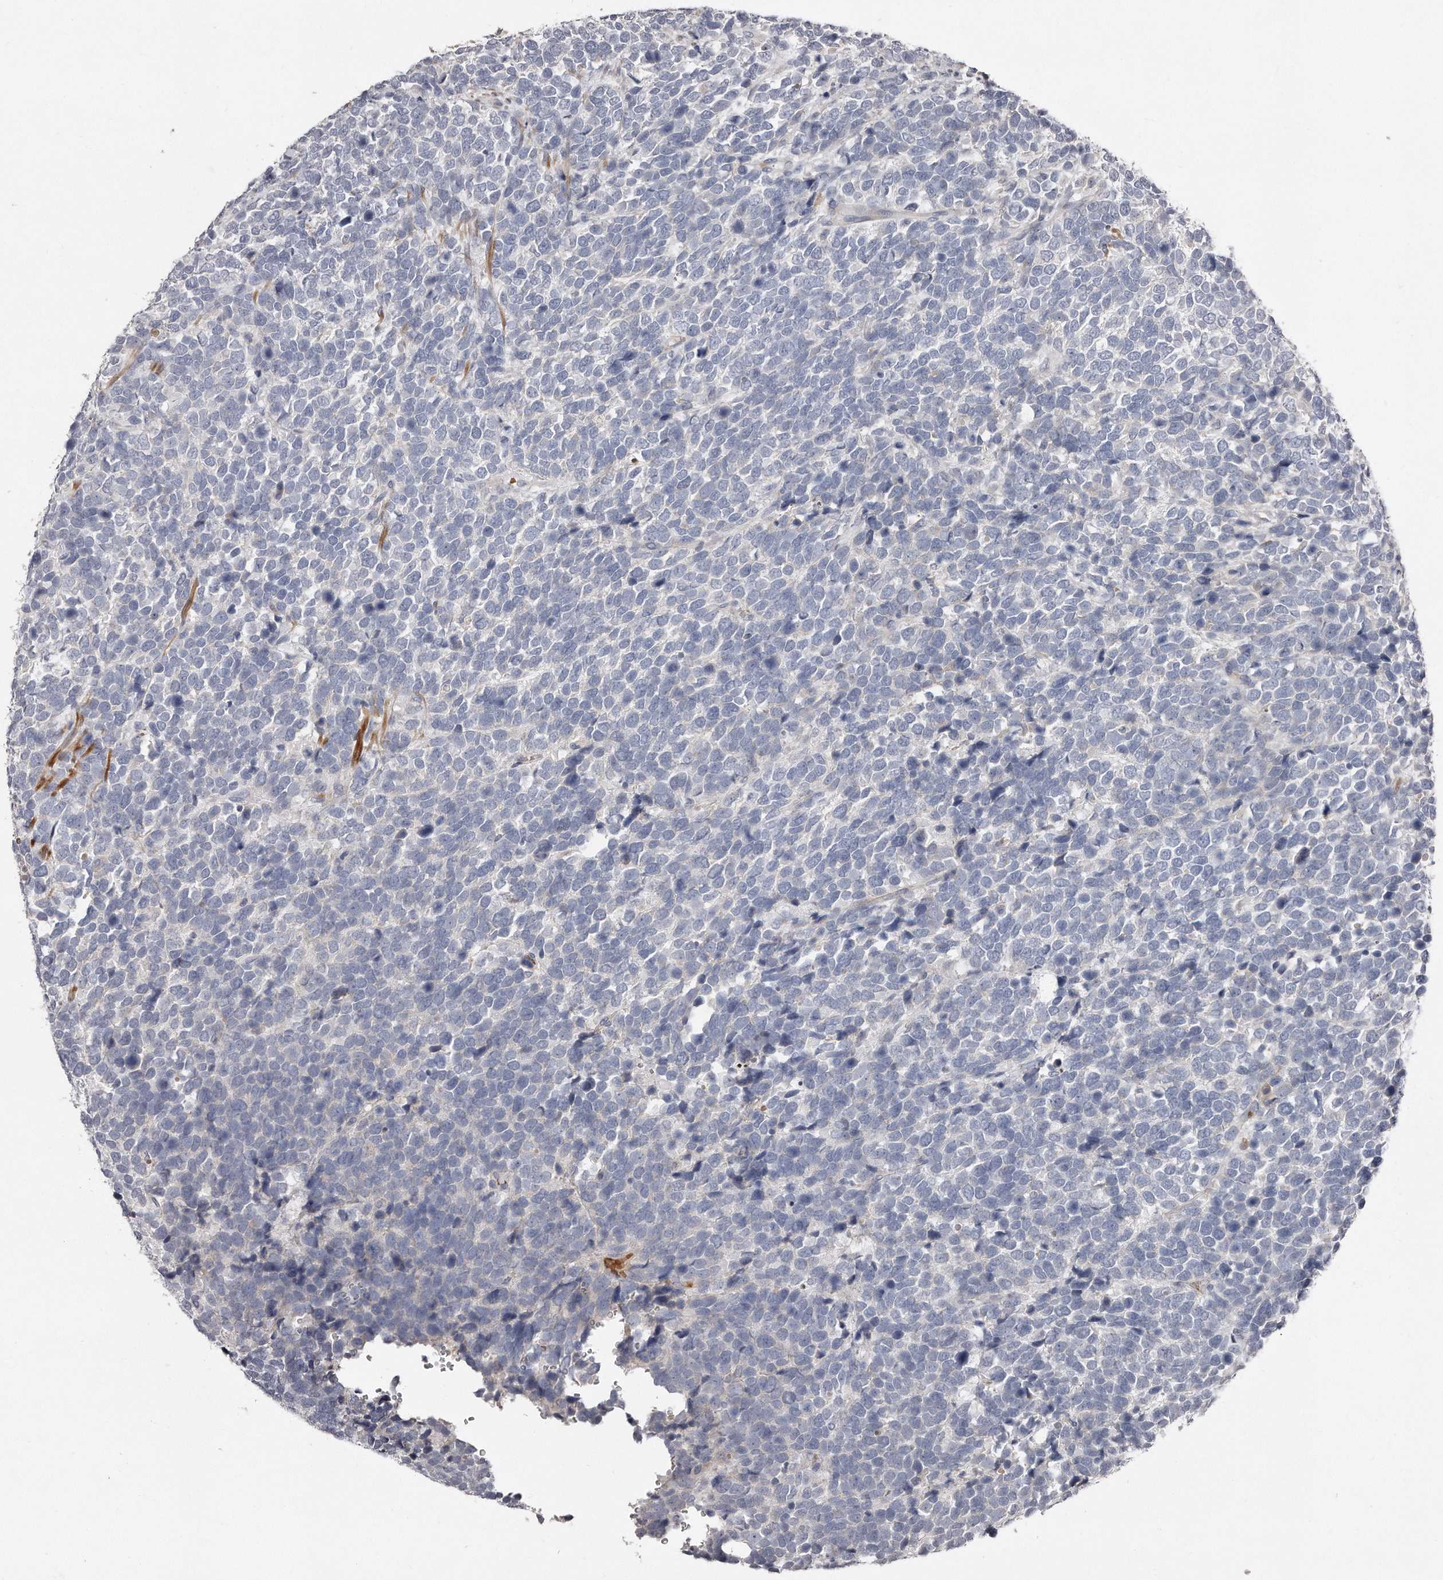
{"staining": {"intensity": "negative", "quantity": "none", "location": "none"}, "tissue": "urothelial cancer", "cell_type": "Tumor cells", "image_type": "cancer", "snomed": [{"axis": "morphology", "description": "Urothelial carcinoma, High grade"}, {"axis": "topography", "description": "Urinary bladder"}], "caption": "High power microscopy photomicrograph of an IHC image of urothelial cancer, revealing no significant expression in tumor cells. The staining was performed using DAB (3,3'-diaminobenzidine) to visualize the protein expression in brown, while the nuclei were stained in blue with hematoxylin (Magnification: 20x).", "gene": "TECR", "patient": {"sex": "female", "age": 82}}